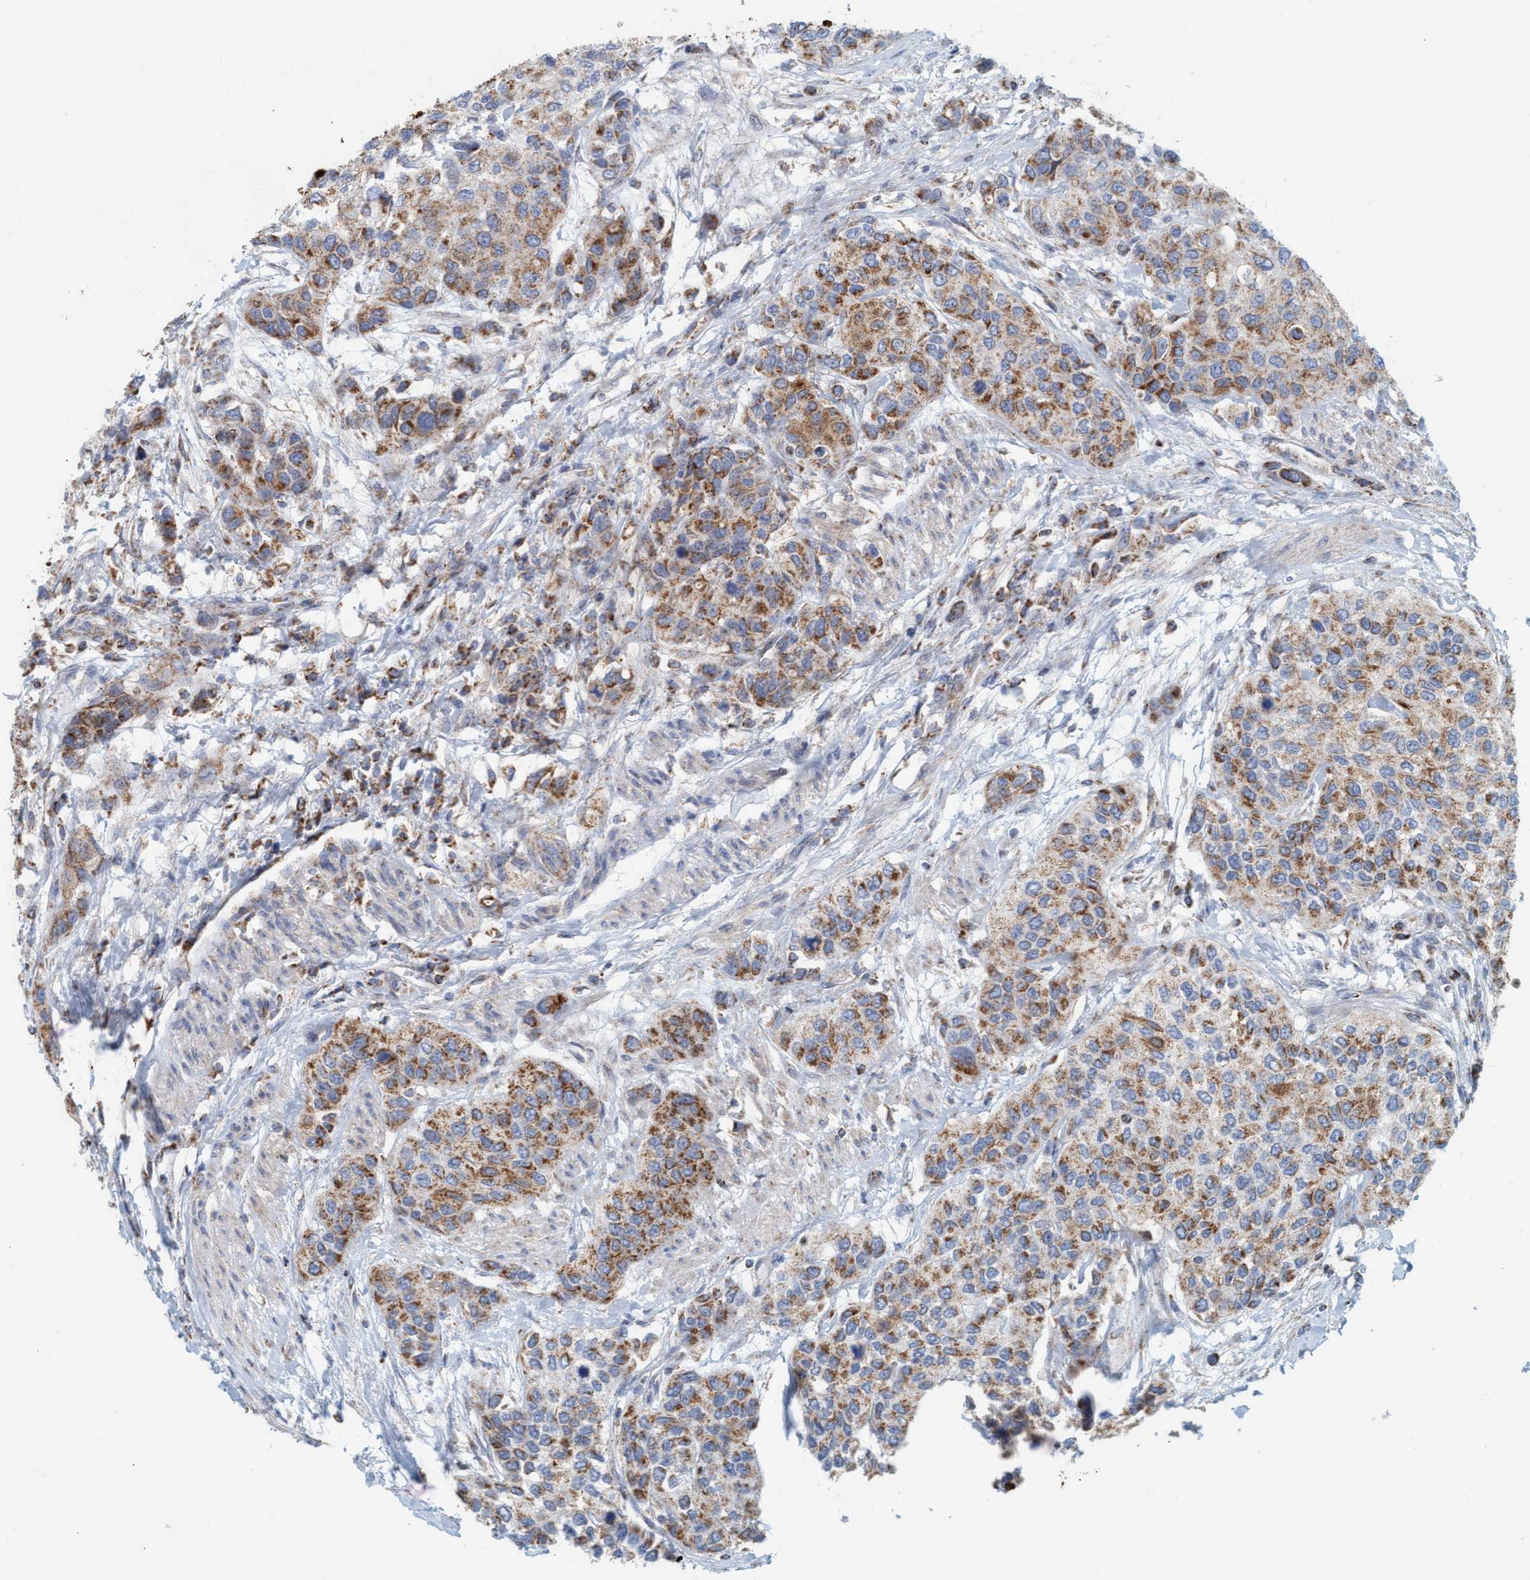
{"staining": {"intensity": "moderate", "quantity": ">75%", "location": "cytoplasmic/membranous"}, "tissue": "urothelial cancer", "cell_type": "Tumor cells", "image_type": "cancer", "snomed": [{"axis": "morphology", "description": "Urothelial carcinoma, High grade"}, {"axis": "topography", "description": "Urinary bladder"}], "caption": "The micrograph displays staining of urothelial carcinoma (high-grade), revealing moderate cytoplasmic/membranous protein expression (brown color) within tumor cells. Nuclei are stained in blue.", "gene": "B9D1", "patient": {"sex": "female", "age": 56}}